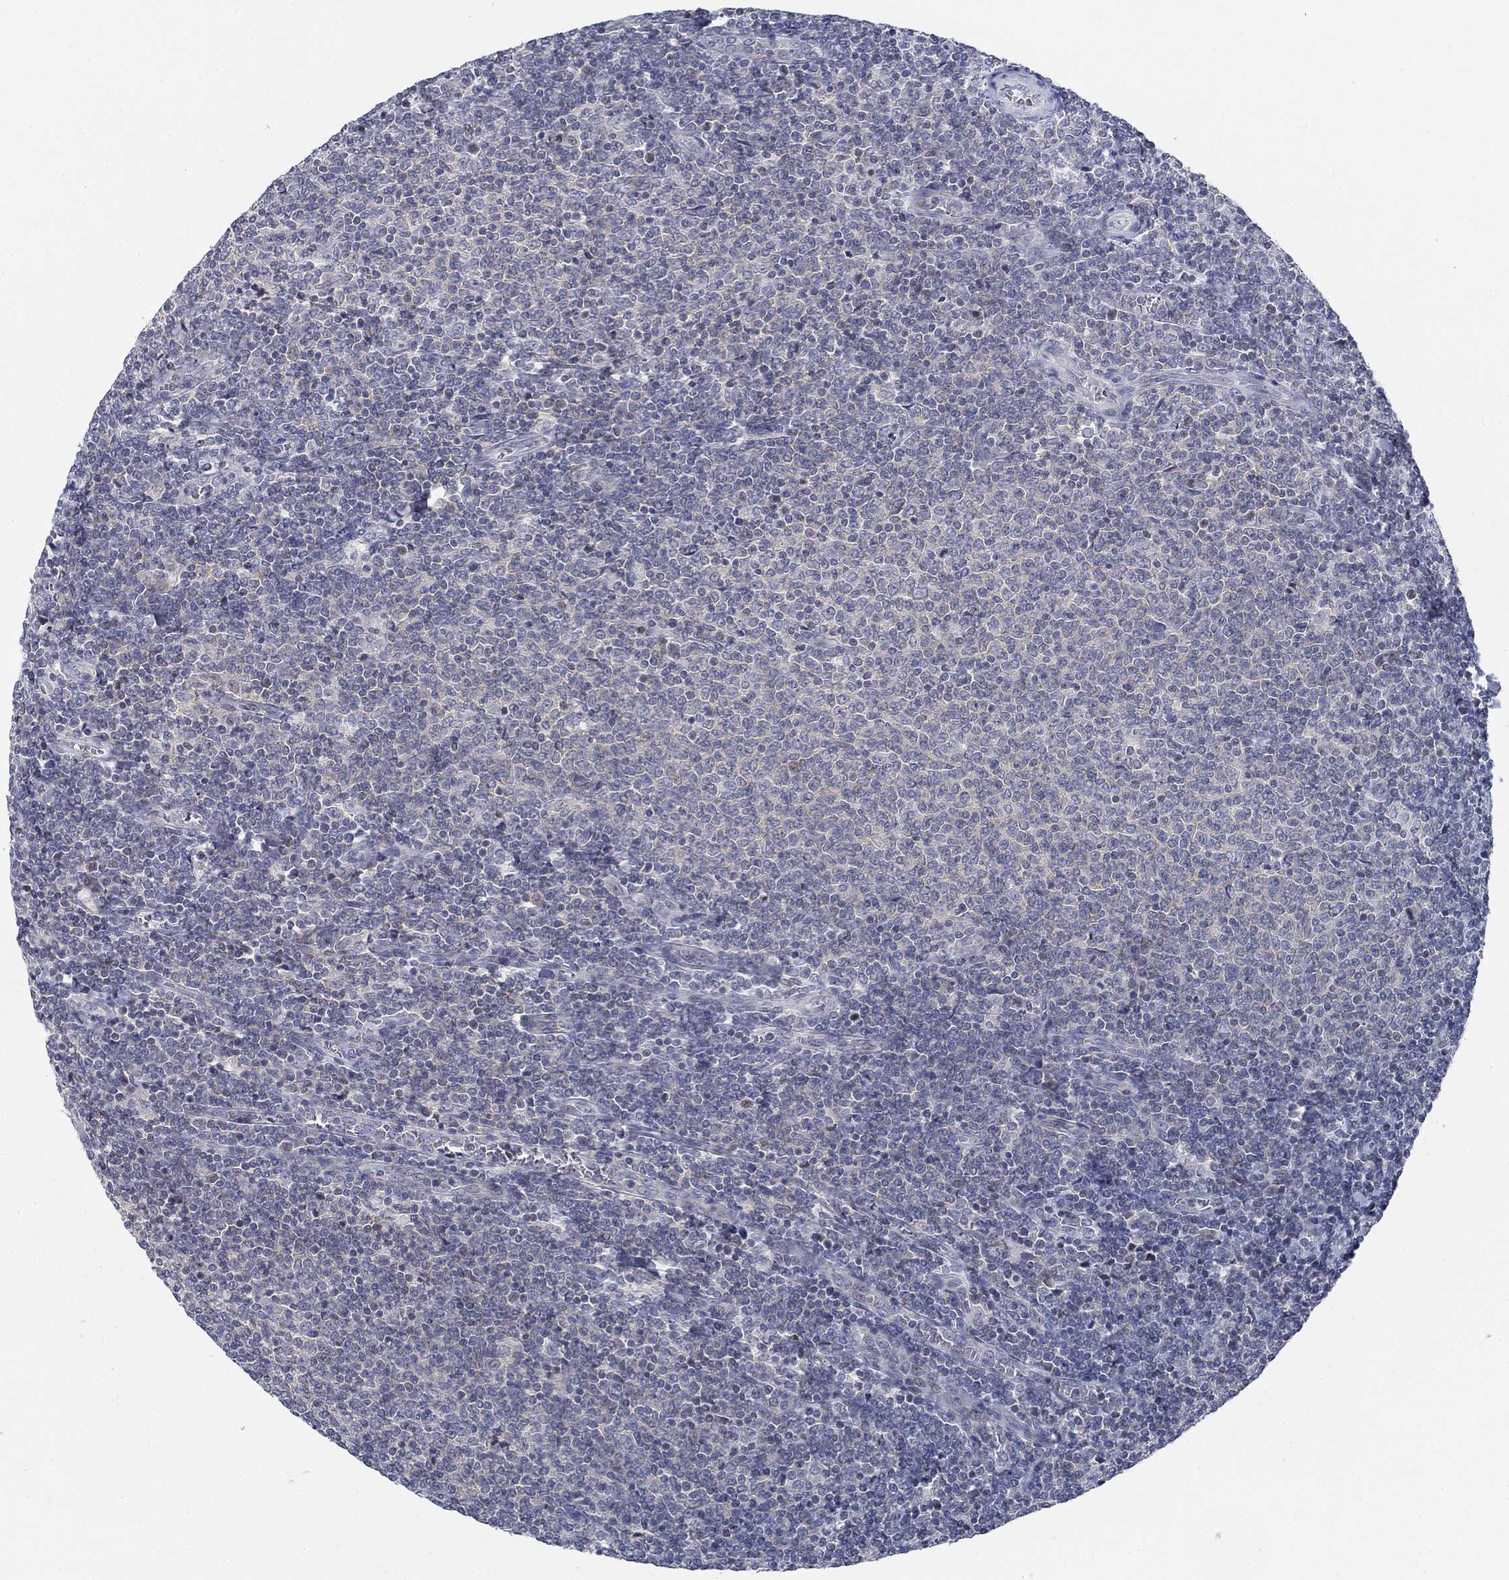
{"staining": {"intensity": "negative", "quantity": "none", "location": "none"}, "tissue": "lymphoma", "cell_type": "Tumor cells", "image_type": "cancer", "snomed": [{"axis": "morphology", "description": "Malignant lymphoma, non-Hodgkin's type, Low grade"}, {"axis": "topography", "description": "Lymph node"}], "caption": "Micrograph shows no significant protein staining in tumor cells of low-grade malignant lymphoma, non-Hodgkin's type.", "gene": "ATP1A3", "patient": {"sex": "male", "age": 52}}